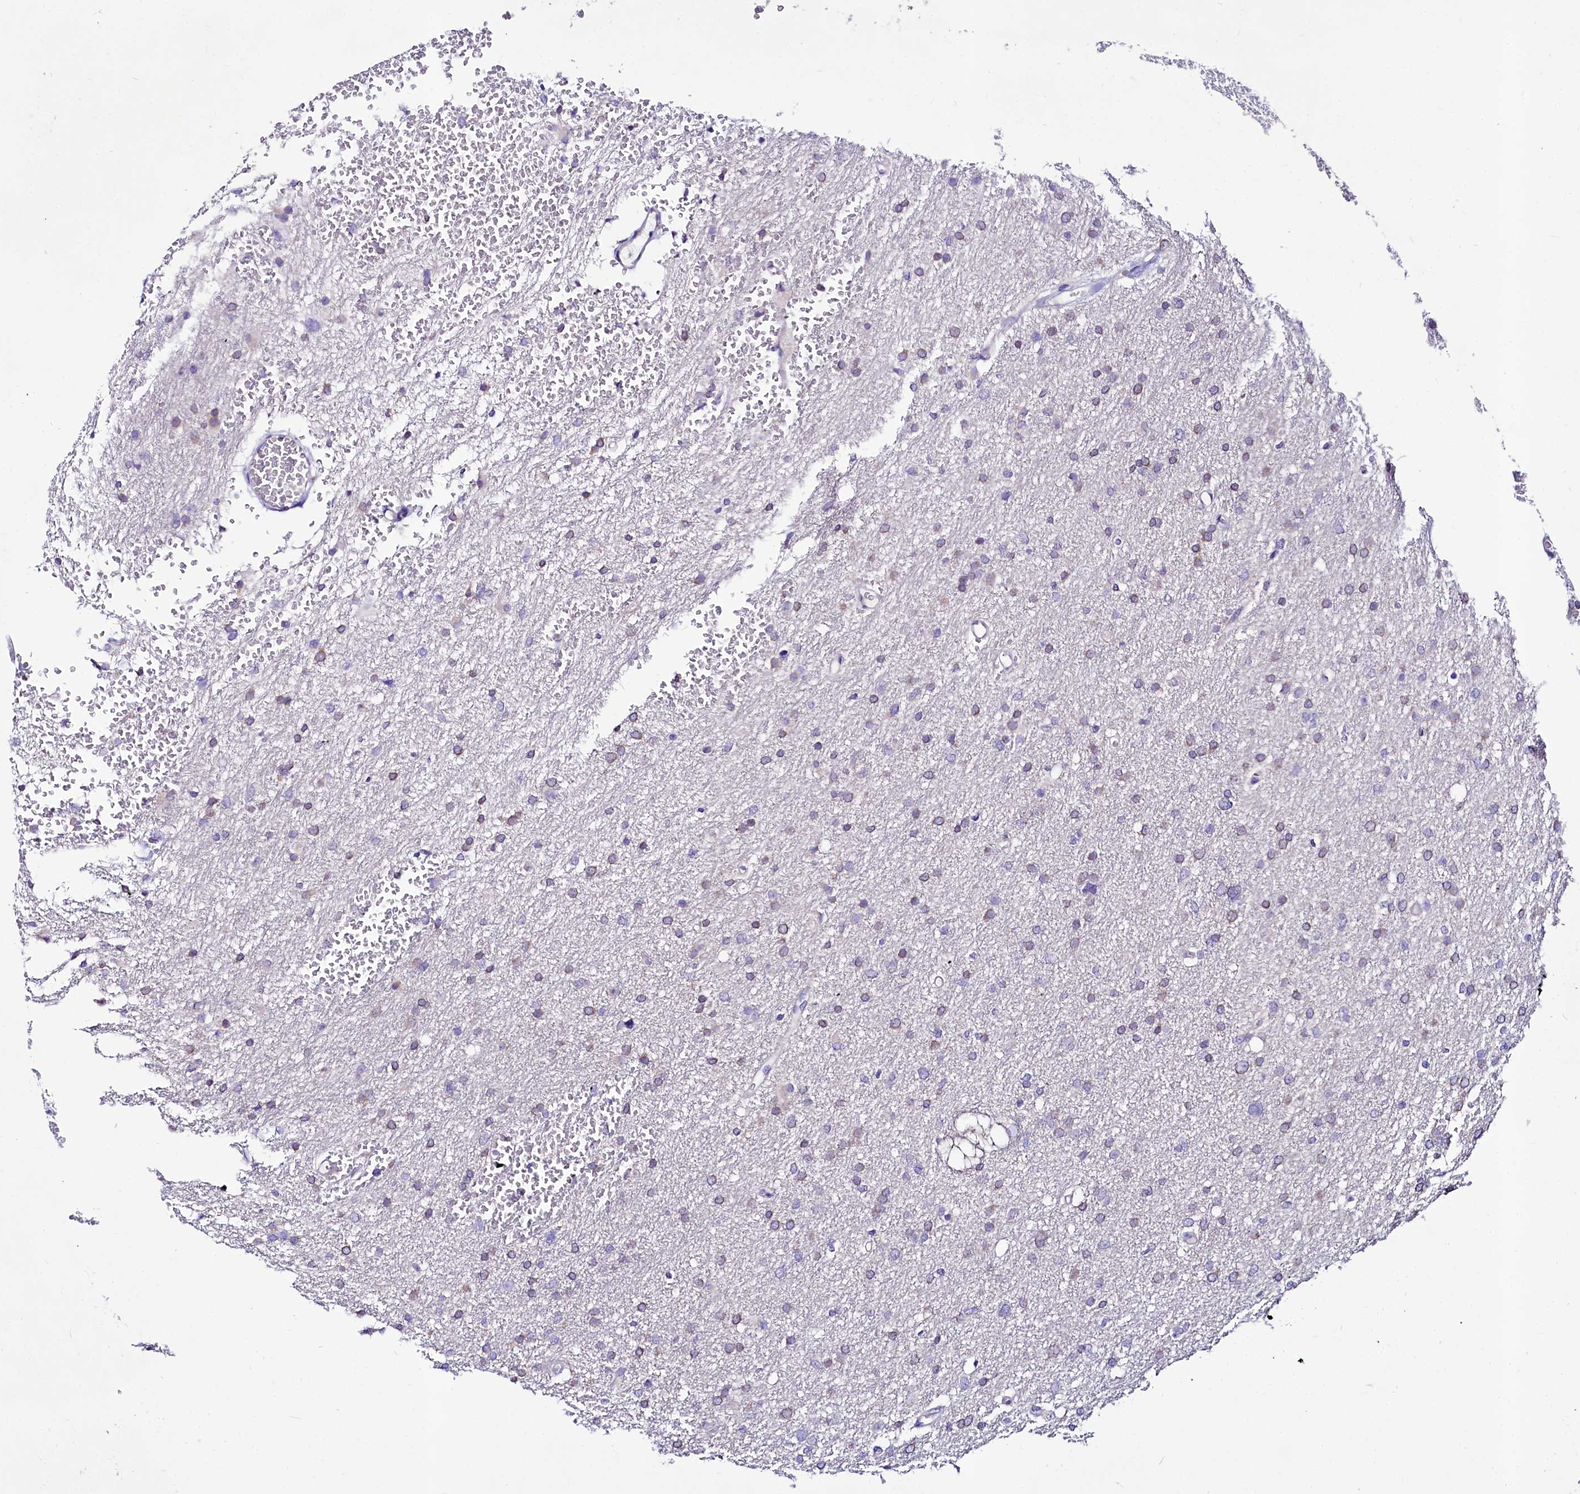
{"staining": {"intensity": "weak", "quantity": "25%-75%", "location": "cytoplasmic/membranous"}, "tissue": "glioma", "cell_type": "Tumor cells", "image_type": "cancer", "snomed": [{"axis": "morphology", "description": "Glioma, malignant, High grade"}, {"axis": "topography", "description": "Cerebral cortex"}], "caption": "IHC image of human glioma stained for a protein (brown), which displays low levels of weak cytoplasmic/membranous positivity in approximately 25%-75% of tumor cells.", "gene": "ABHD5", "patient": {"sex": "female", "age": 36}}